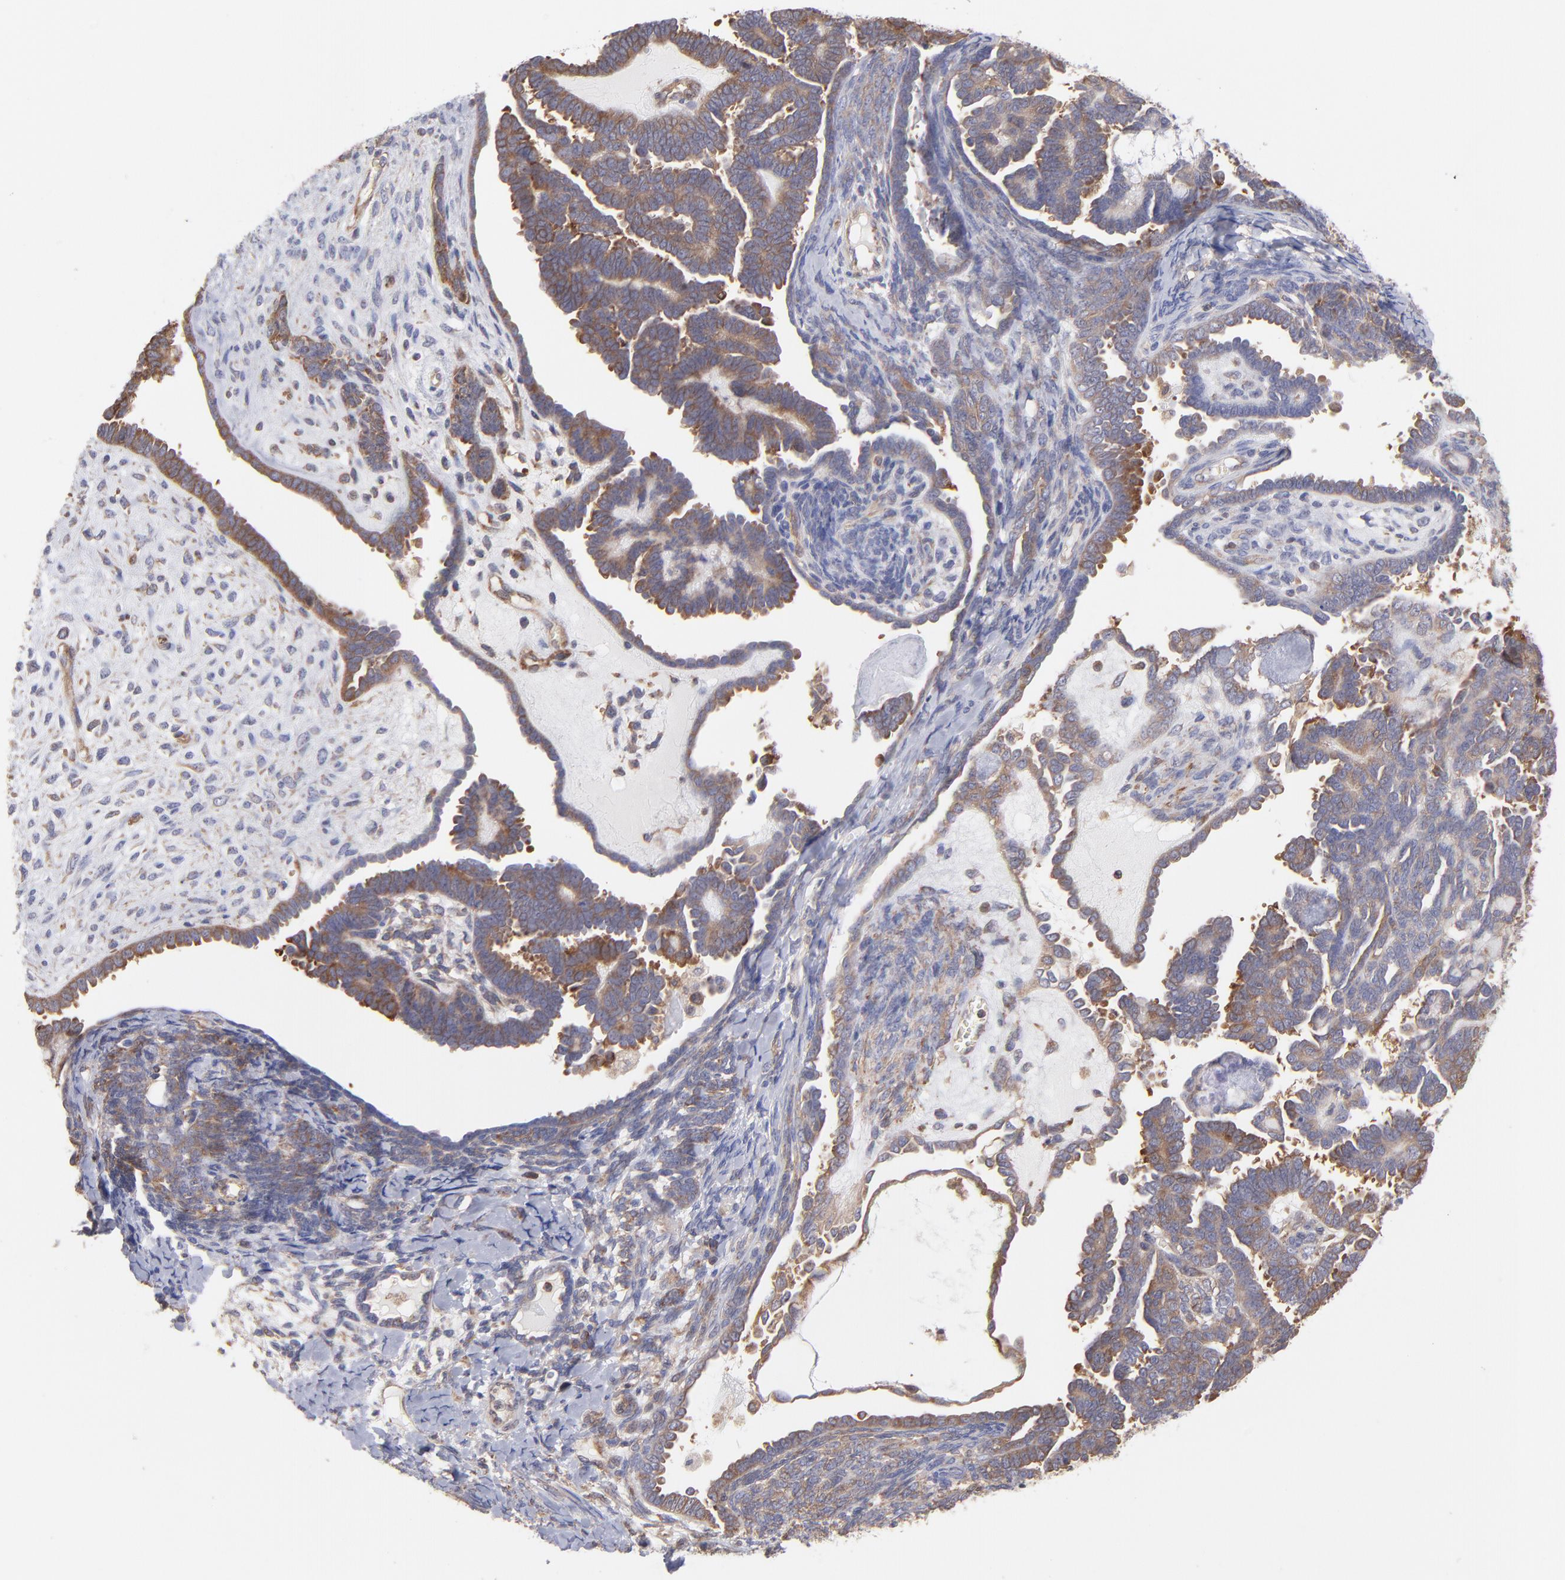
{"staining": {"intensity": "weak", "quantity": ">75%", "location": "cytoplasmic/membranous"}, "tissue": "endometrial cancer", "cell_type": "Tumor cells", "image_type": "cancer", "snomed": [{"axis": "morphology", "description": "Neoplasm, malignant, NOS"}, {"axis": "topography", "description": "Endometrium"}], "caption": "An image showing weak cytoplasmic/membranous expression in about >75% of tumor cells in endometrial cancer (malignant neoplasm), as visualized by brown immunohistochemical staining.", "gene": "MAPRE1", "patient": {"sex": "female", "age": 74}}